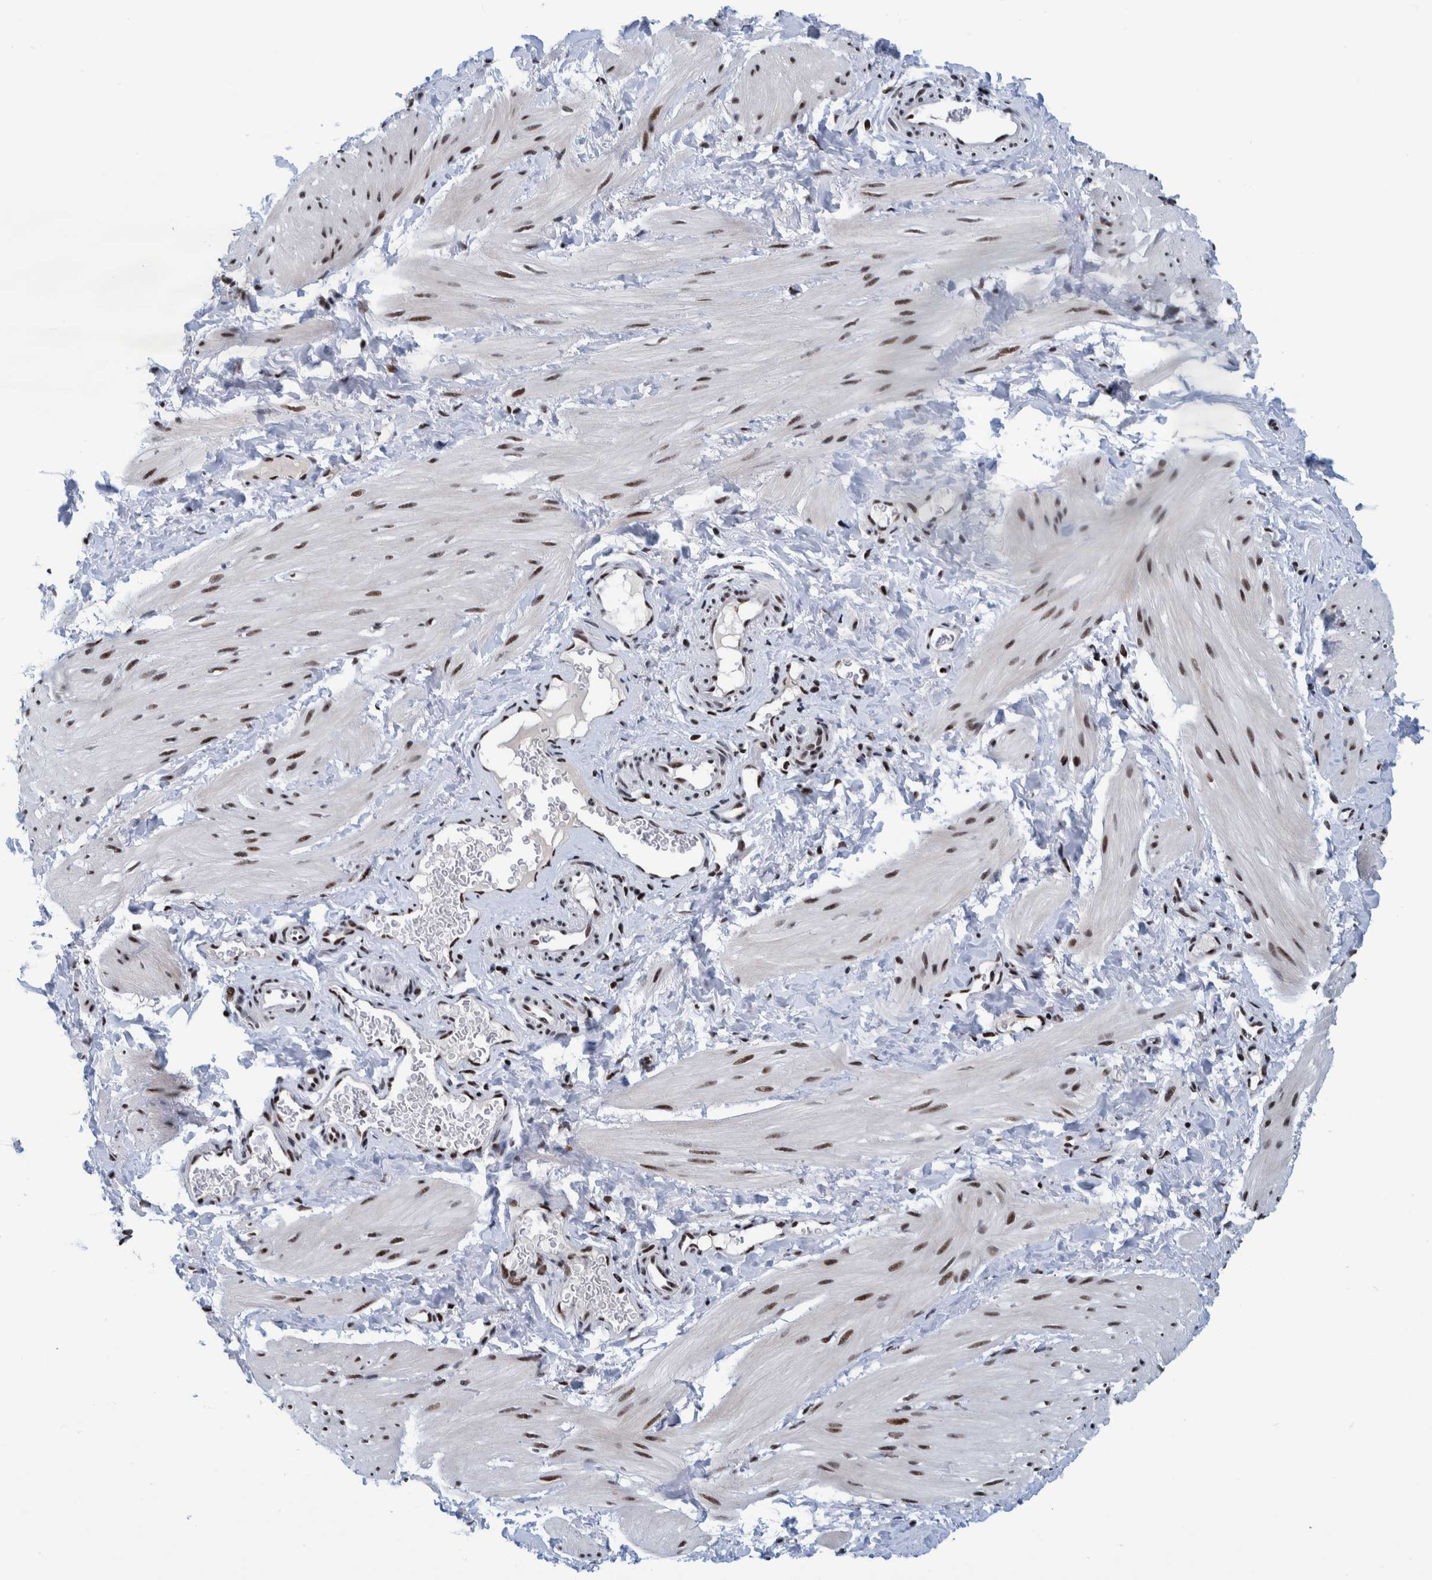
{"staining": {"intensity": "moderate", "quantity": ">75%", "location": "nuclear"}, "tissue": "smooth muscle", "cell_type": "Smooth muscle cells", "image_type": "normal", "snomed": [{"axis": "morphology", "description": "Normal tissue, NOS"}, {"axis": "topography", "description": "Smooth muscle"}], "caption": "Protein staining of unremarkable smooth muscle demonstrates moderate nuclear staining in about >75% of smooth muscle cells.", "gene": "EFTUD2", "patient": {"sex": "male", "age": 16}}